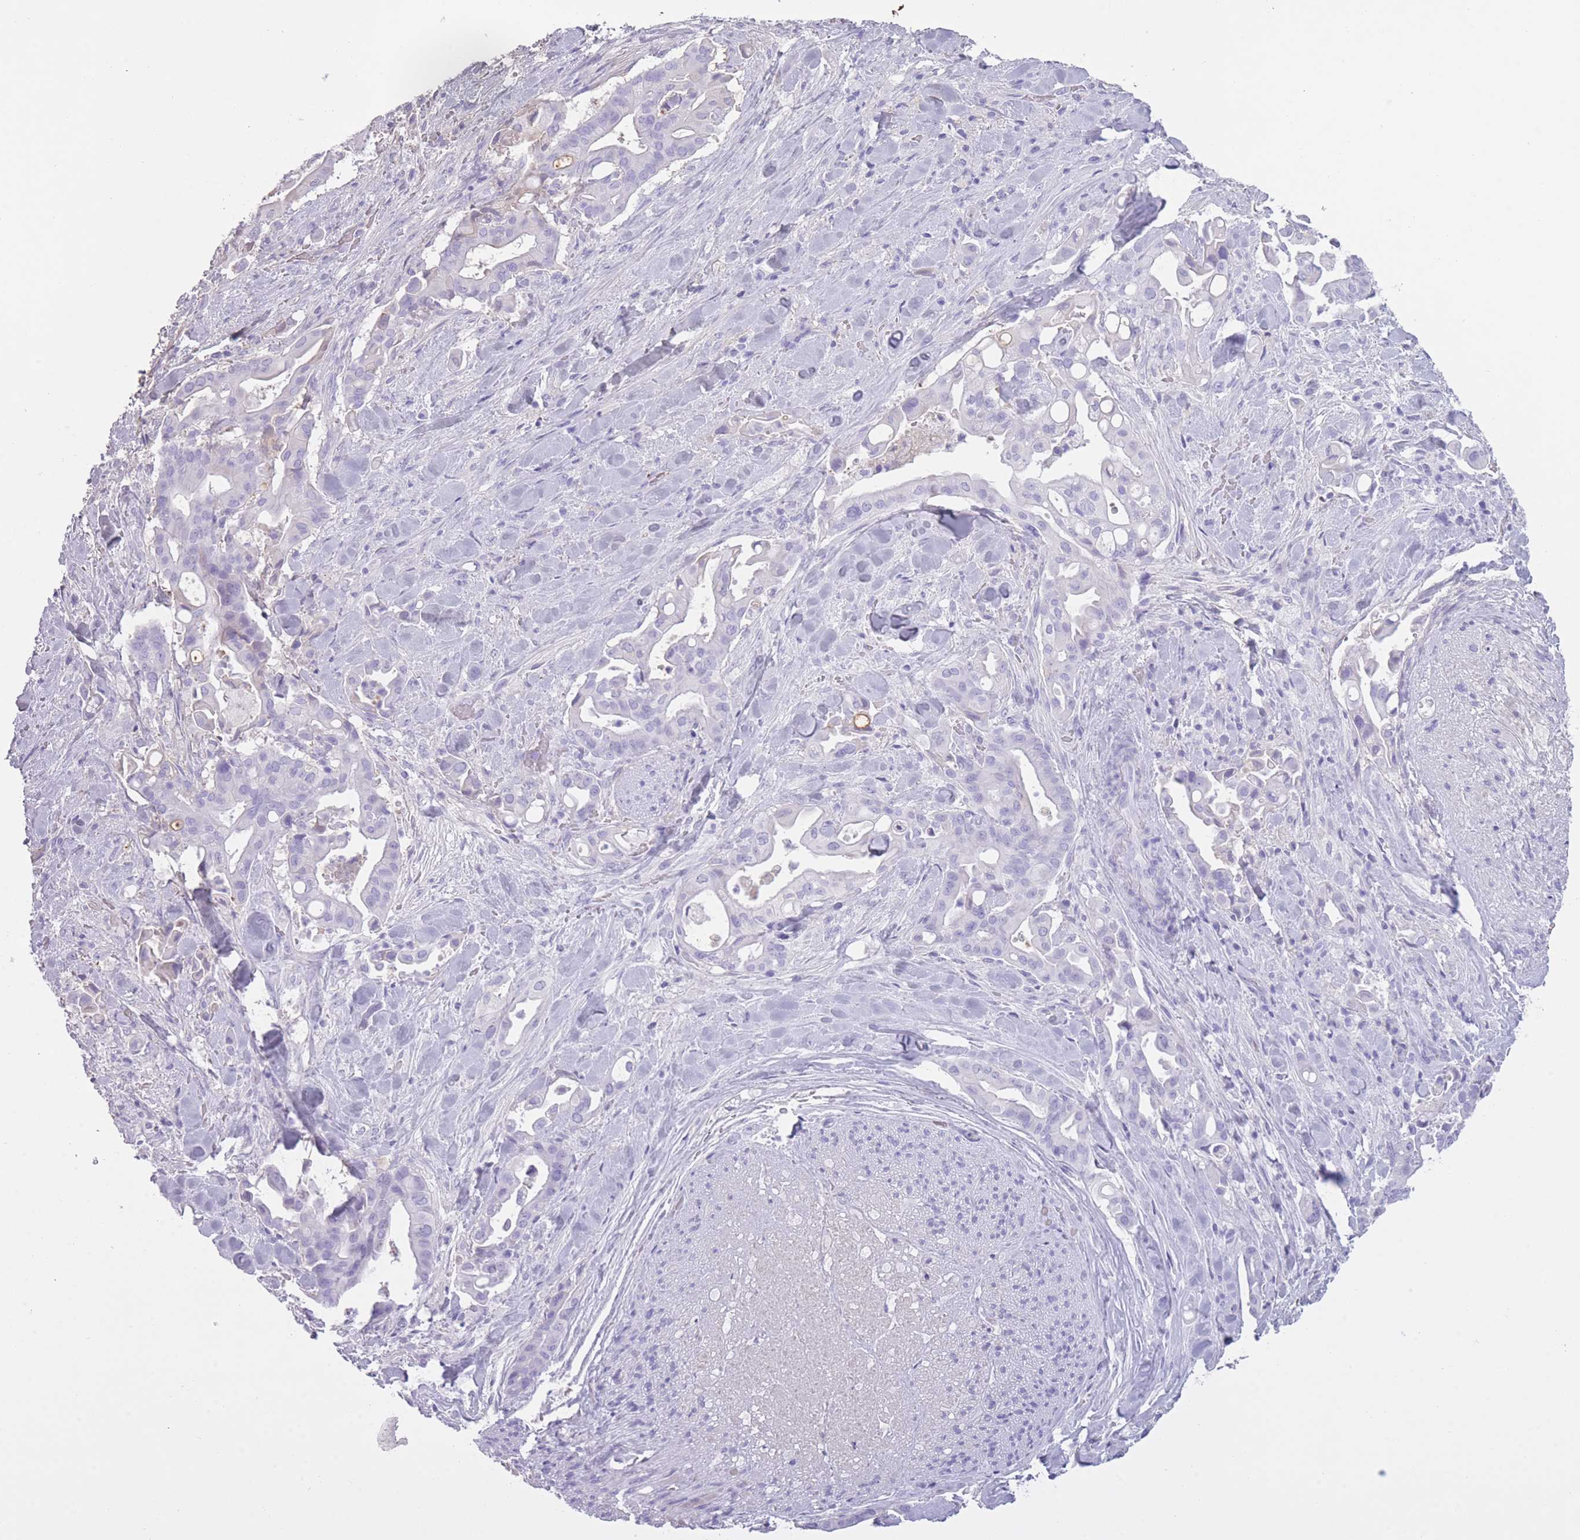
{"staining": {"intensity": "negative", "quantity": "none", "location": "none"}, "tissue": "liver cancer", "cell_type": "Tumor cells", "image_type": "cancer", "snomed": [{"axis": "morphology", "description": "Cholangiocarcinoma"}, {"axis": "topography", "description": "Liver"}], "caption": "DAB immunohistochemical staining of human cholangiocarcinoma (liver) reveals no significant positivity in tumor cells.", "gene": "AP3S2", "patient": {"sex": "female", "age": 68}}